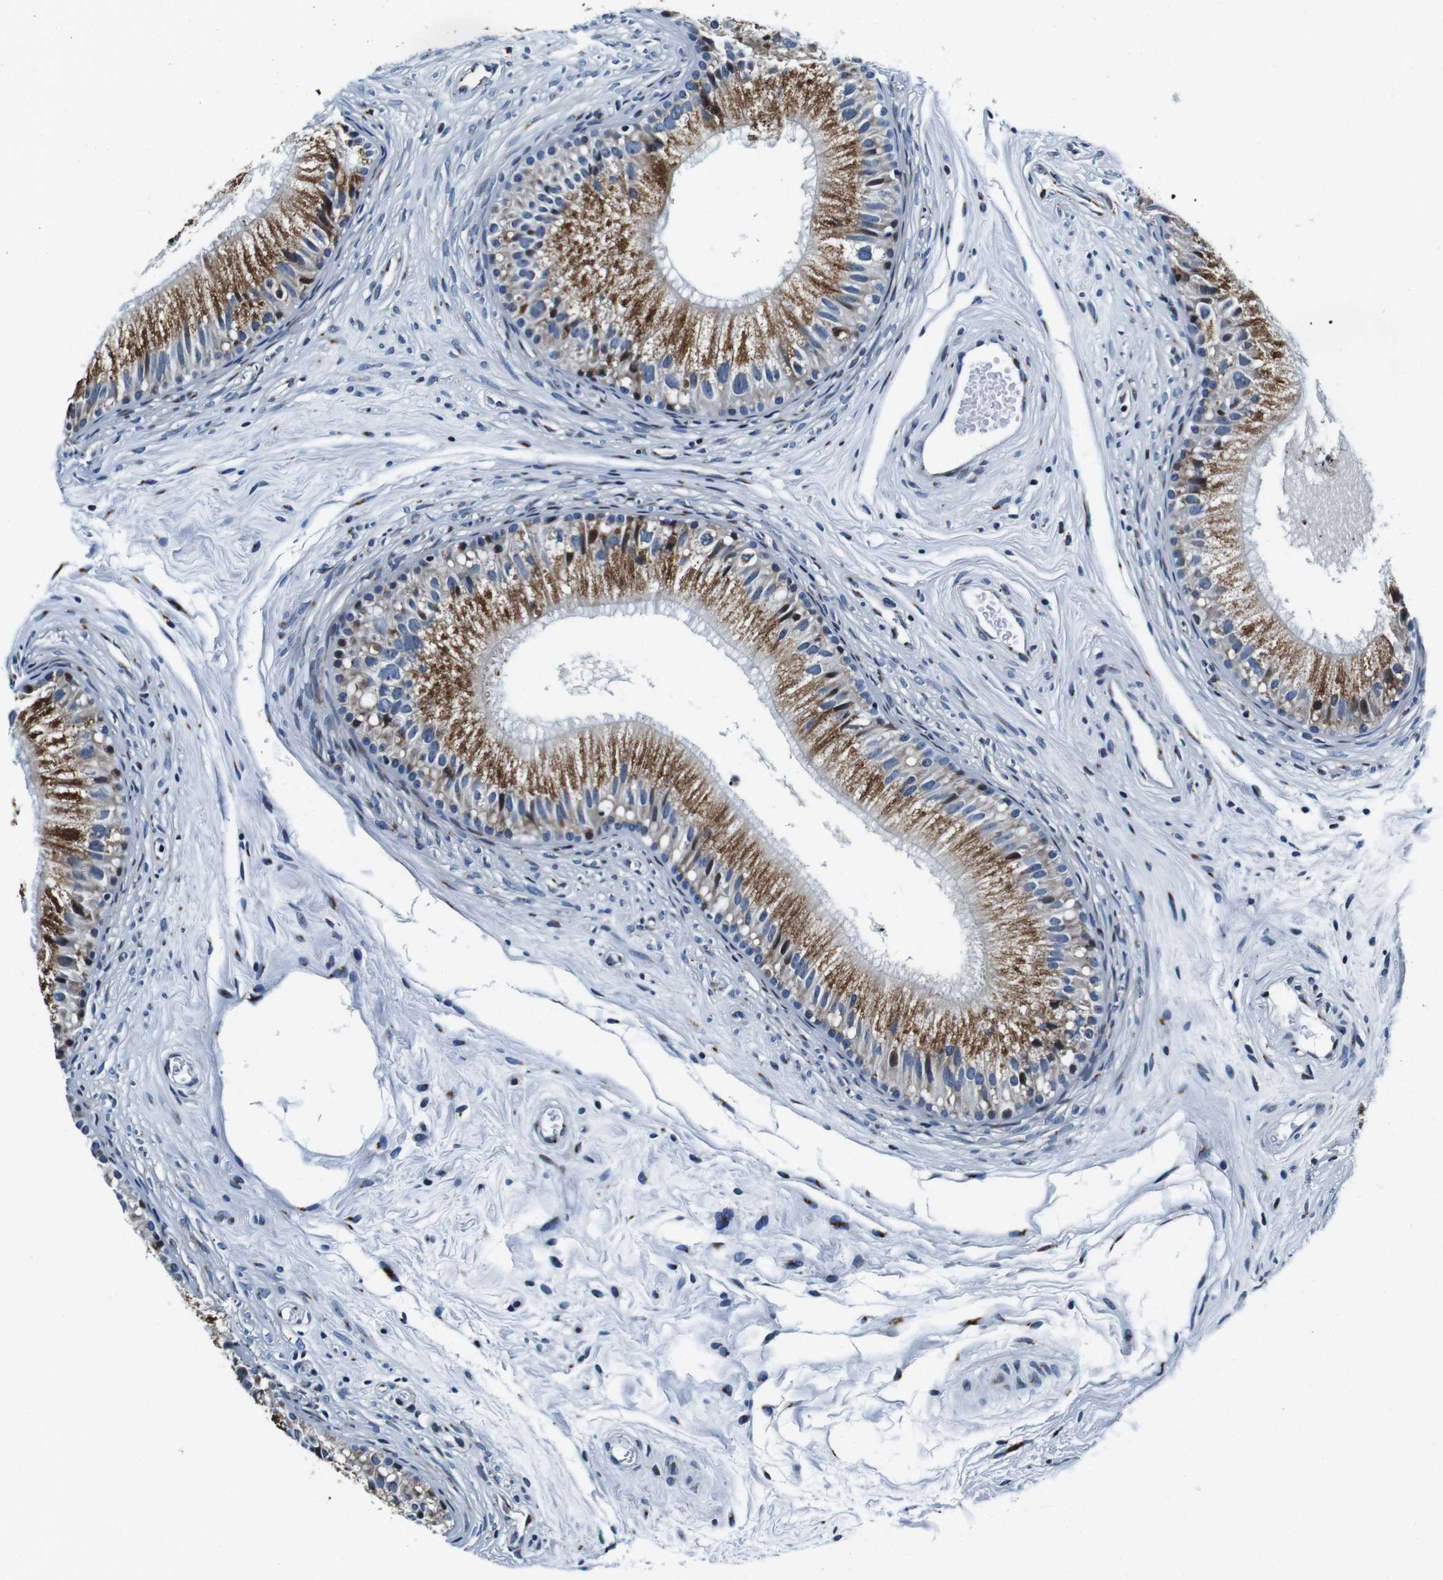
{"staining": {"intensity": "moderate", "quantity": ">75%", "location": "cytoplasmic/membranous"}, "tissue": "epididymis", "cell_type": "Glandular cells", "image_type": "normal", "snomed": [{"axis": "morphology", "description": "Normal tissue, NOS"}, {"axis": "topography", "description": "Epididymis"}], "caption": "The immunohistochemical stain labels moderate cytoplasmic/membranous positivity in glandular cells of benign epididymis. (IHC, brightfield microscopy, high magnification).", "gene": "FAR2", "patient": {"sex": "male", "age": 56}}